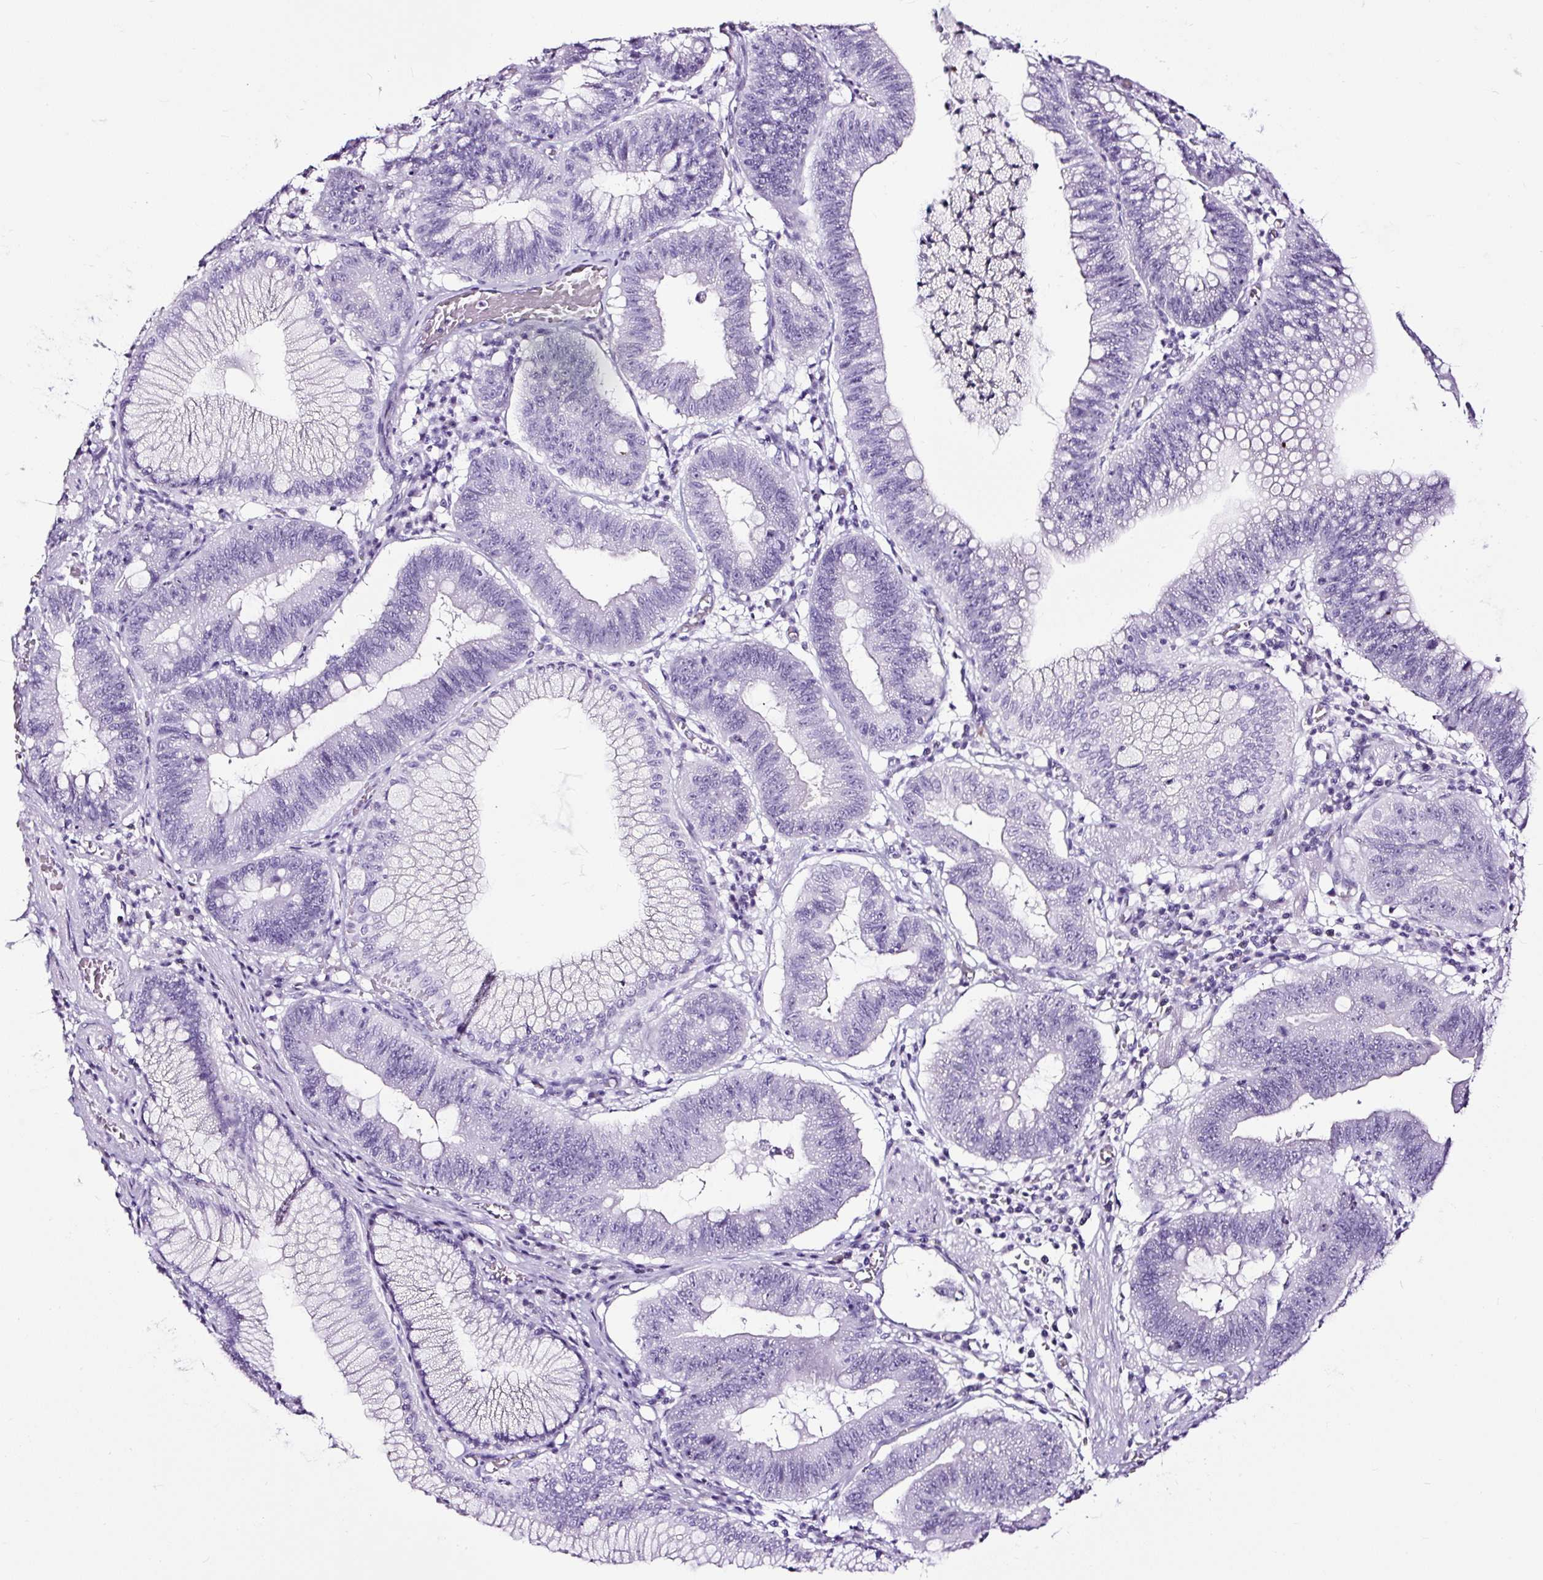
{"staining": {"intensity": "negative", "quantity": "none", "location": "none"}, "tissue": "stomach cancer", "cell_type": "Tumor cells", "image_type": "cancer", "snomed": [{"axis": "morphology", "description": "Adenocarcinoma, NOS"}, {"axis": "topography", "description": "Stomach"}], "caption": "DAB immunohistochemical staining of human adenocarcinoma (stomach) exhibits no significant expression in tumor cells.", "gene": "NPHS2", "patient": {"sex": "male", "age": 59}}